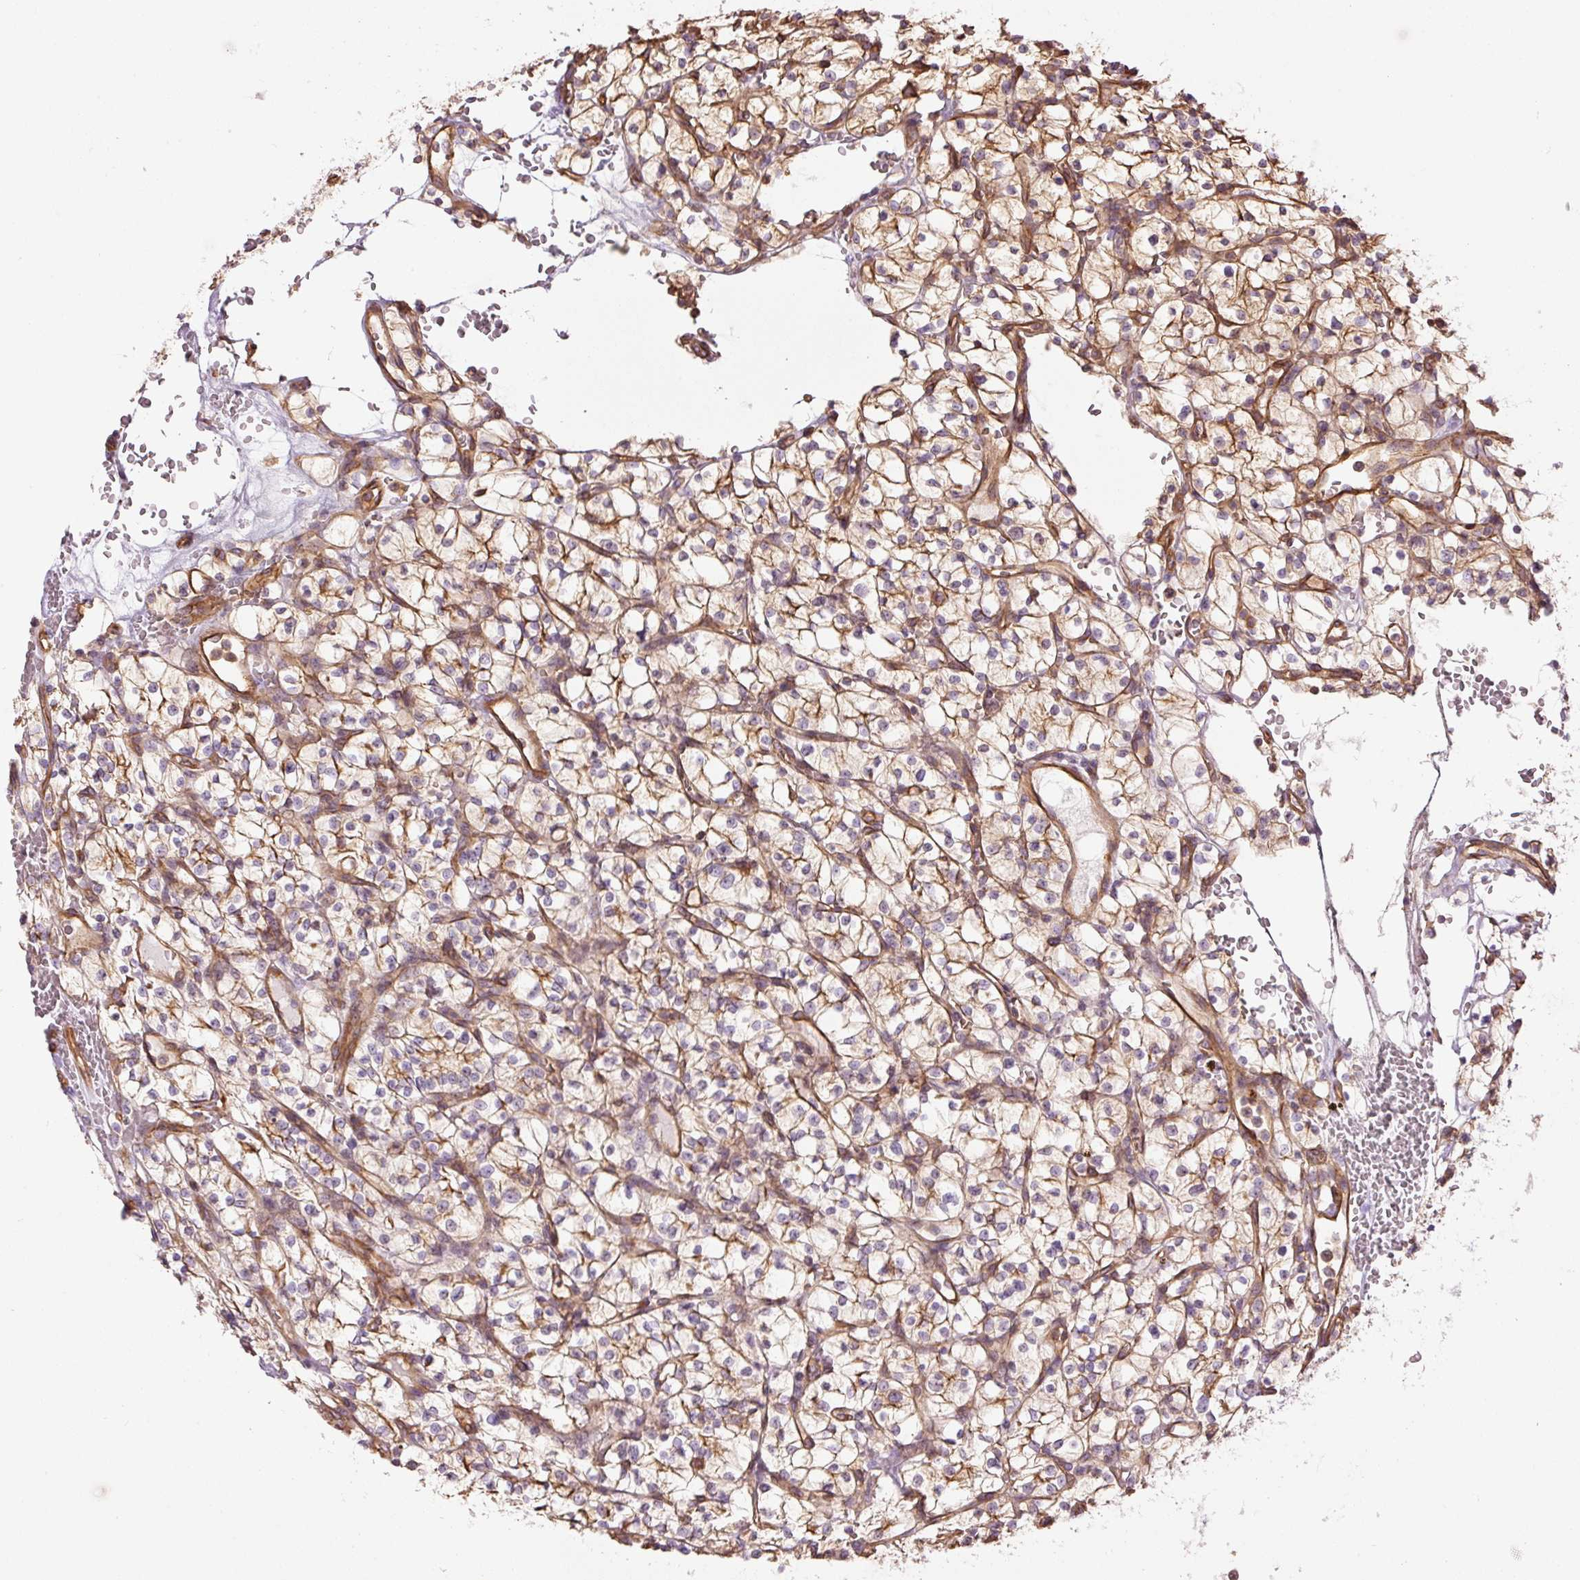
{"staining": {"intensity": "weak", "quantity": ">75%", "location": "cytoplasmic/membranous"}, "tissue": "renal cancer", "cell_type": "Tumor cells", "image_type": "cancer", "snomed": [{"axis": "morphology", "description": "Adenocarcinoma, NOS"}, {"axis": "topography", "description": "Kidney"}], "caption": "There is low levels of weak cytoplasmic/membranous staining in tumor cells of renal adenocarcinoma, as demonstrated by immunohistochemical staining (brown color).", "gene": "PPP1R1B", "patient": {"sex": "female", "age": 64}}